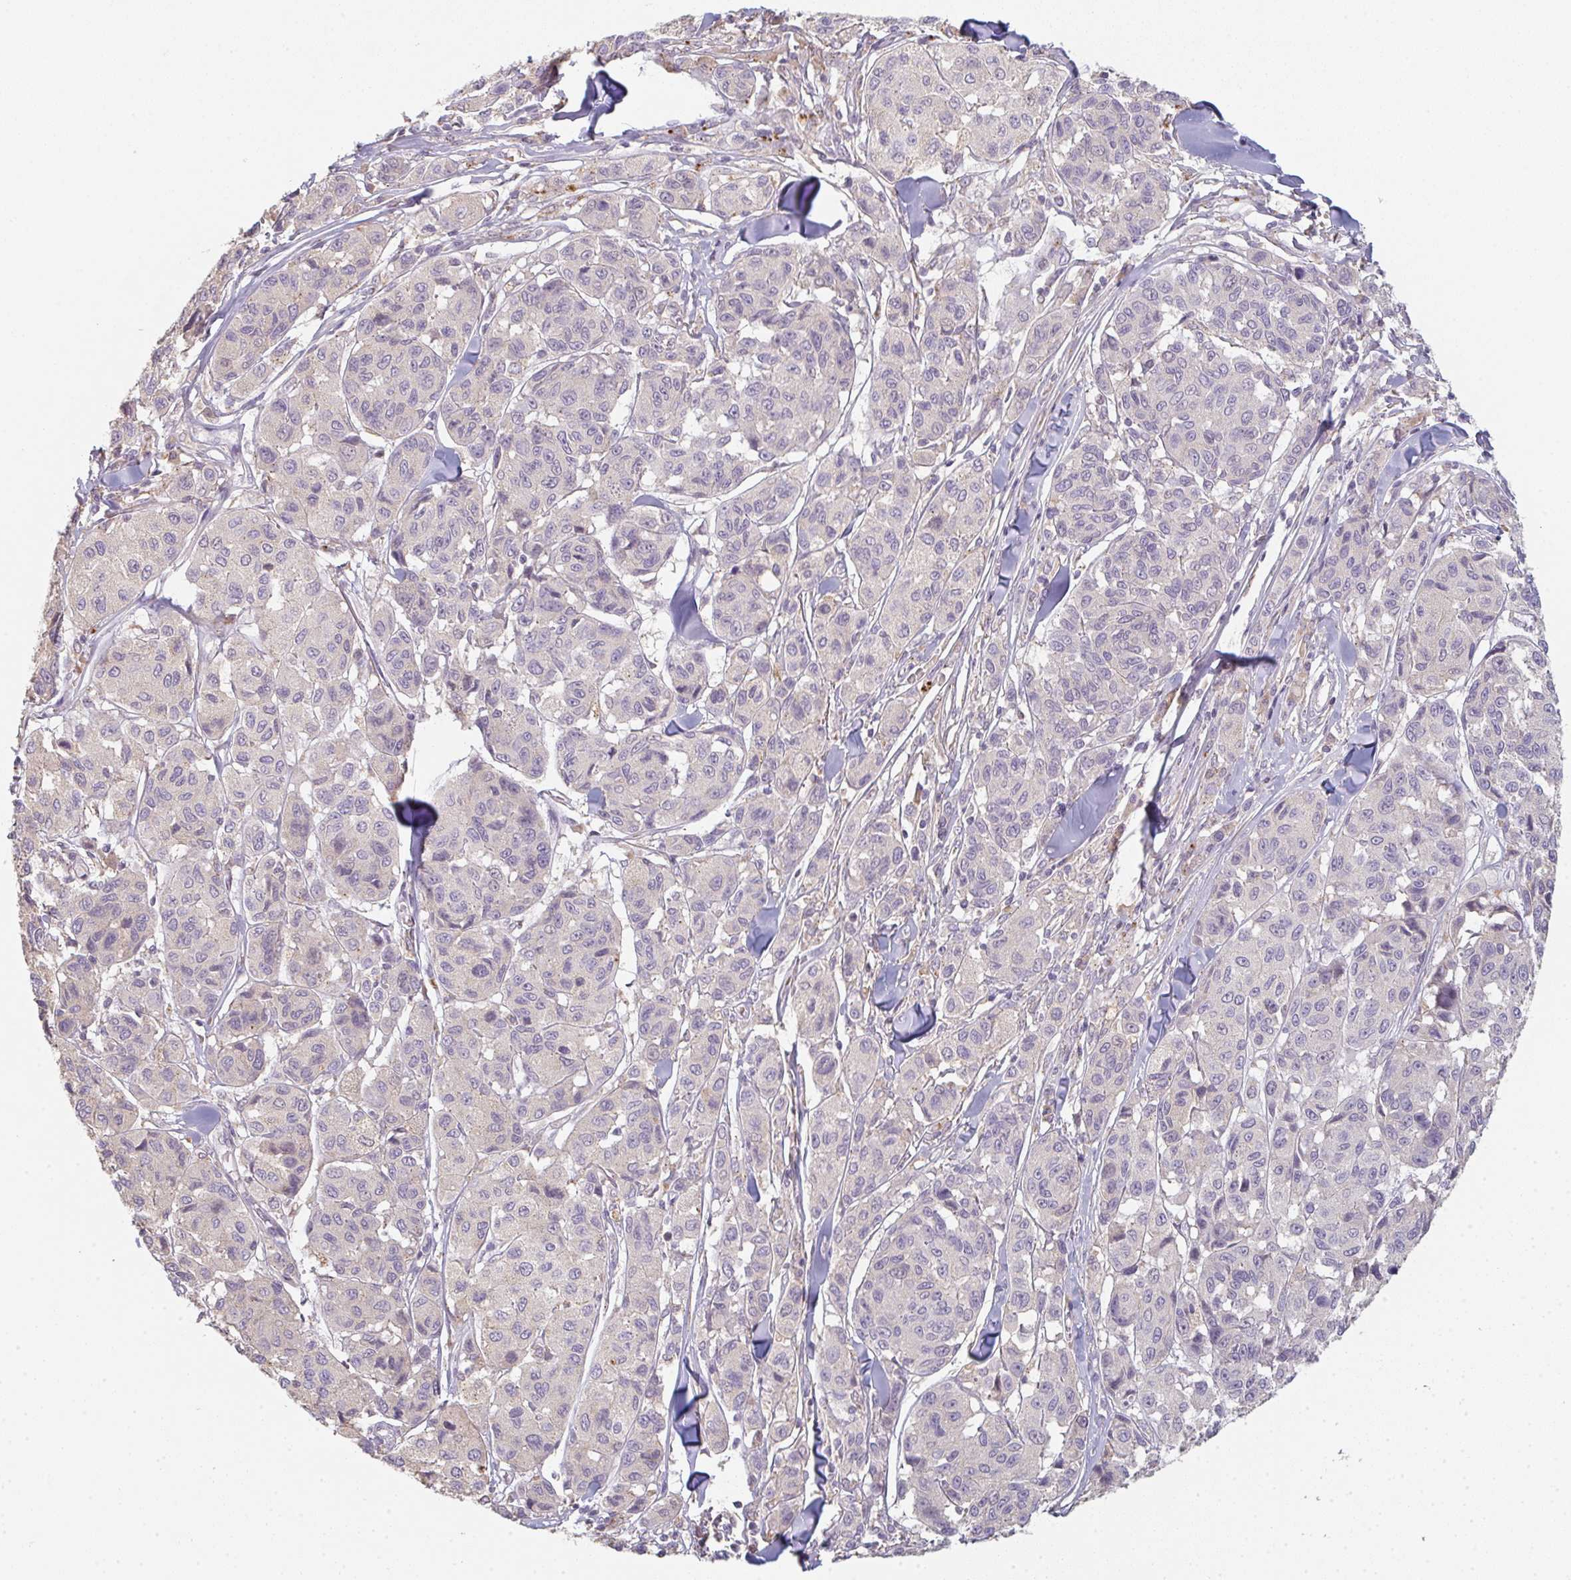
{"staining": {"intensity": "negative", "quantity": "none", "location": "none"}, "tissue": "melanoma", "cell_type": "Tumor cells", "image_type": "cancer", "snomed": [{"axis": "morphology", "description": "Malignant melanoma, NOS"}, {"axis": "topography", "description": "Skin"}], "caption": "Image shows no significant protein expression in tumor cells of melanoma.", "gene": "TMEM237", "patient": {"sex": "female", "age": 66}}